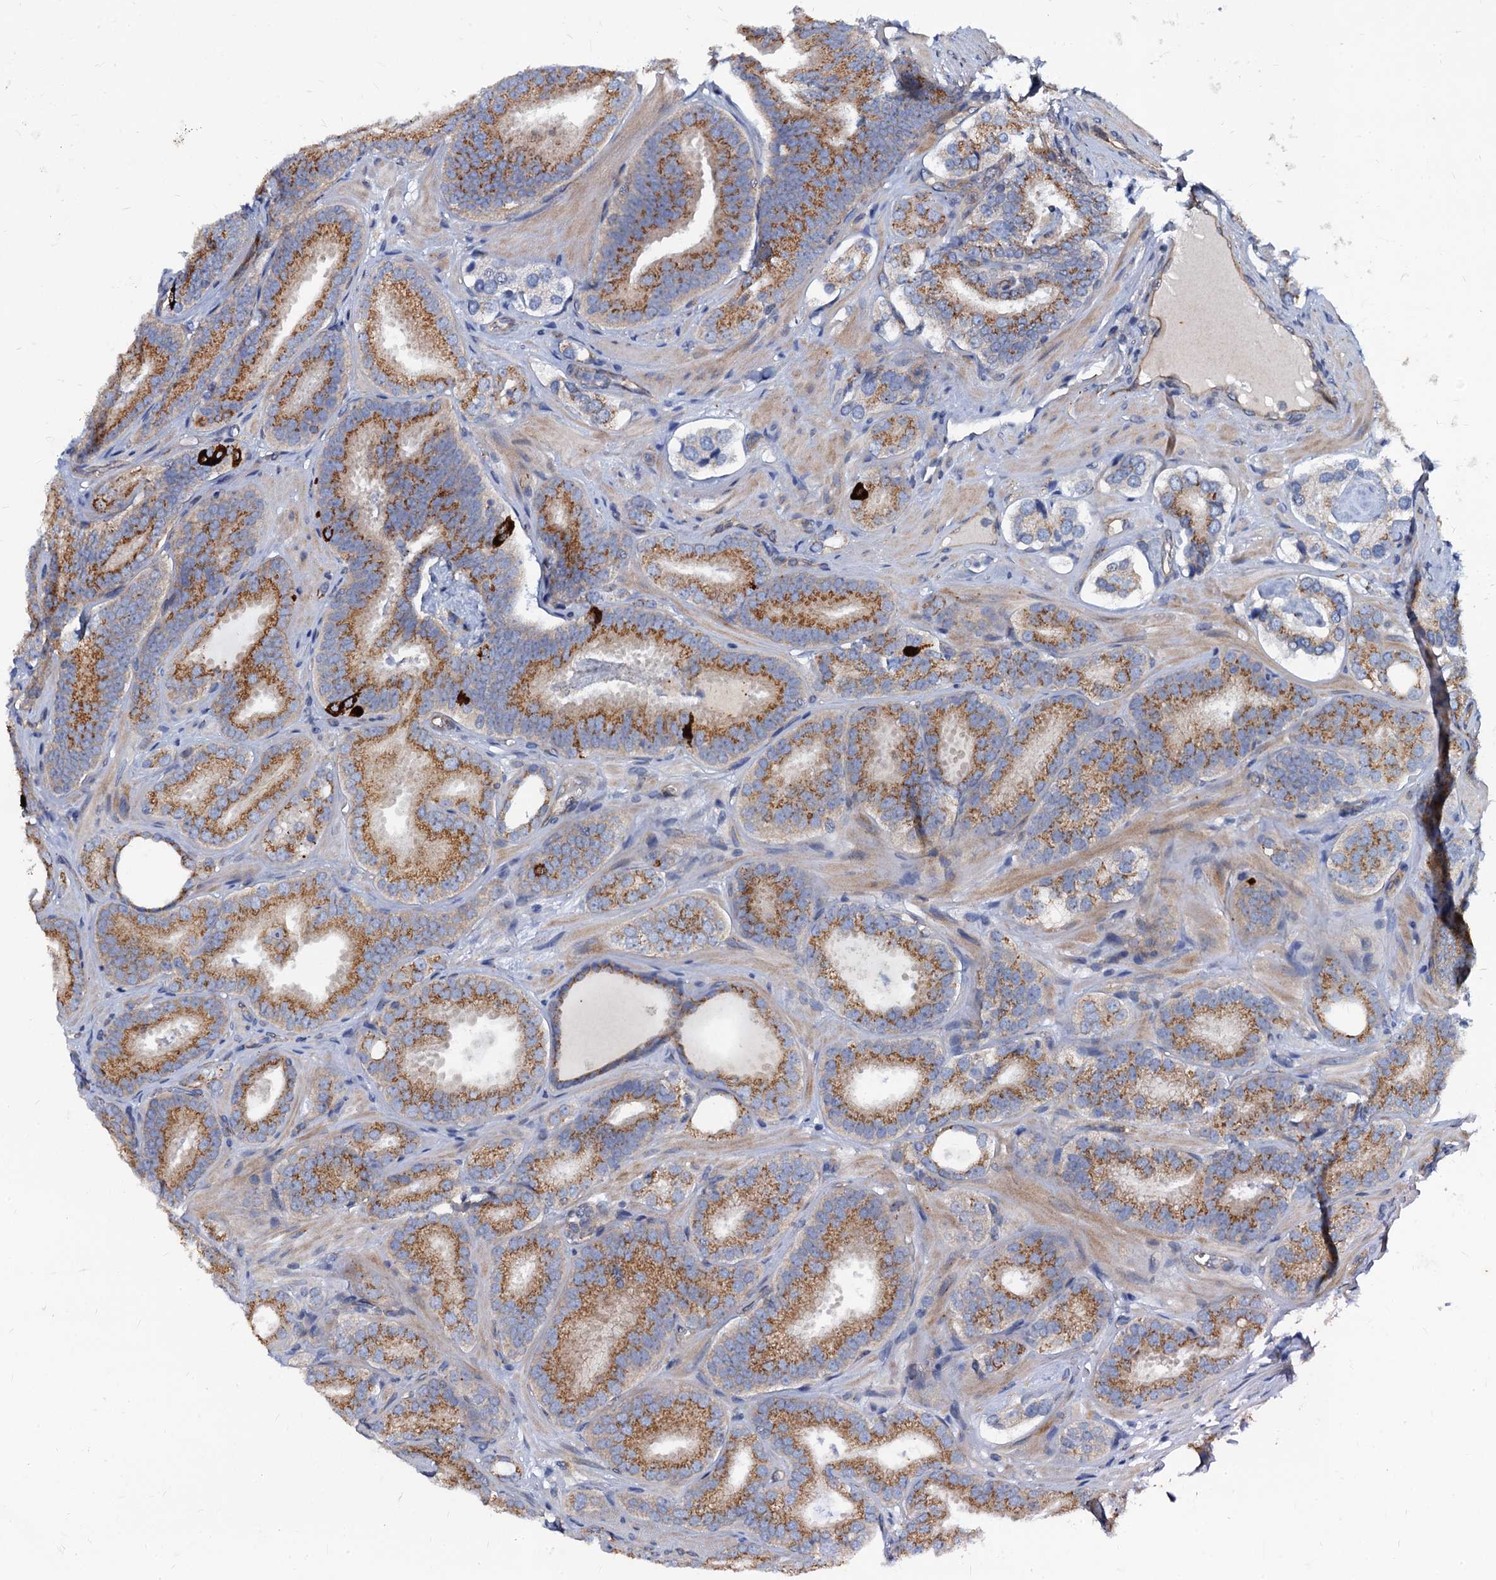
{"staining": {"intensity": "moderate", "quantity": ">75%", "location": "cytoplasmic/membranous"}, "tissue": "prostate cancer", "cell_type": "Tumor cells", "image_type": "cancer", "snomed": [{"axis": "morphology", "description": "Adenocarcinoma, High grade"}, {"axis": "topography", "description": "Prostate"}], "caption": "High-power microscopy captured an IHC histopathology image of prostate adenocarcinoma (high-grade), revealing moderate cytoplasmic/membranous expression in approximately >75% of tumor cells.", "gene": "NGRN", "patient": {"sex": "male", "age": 63}}